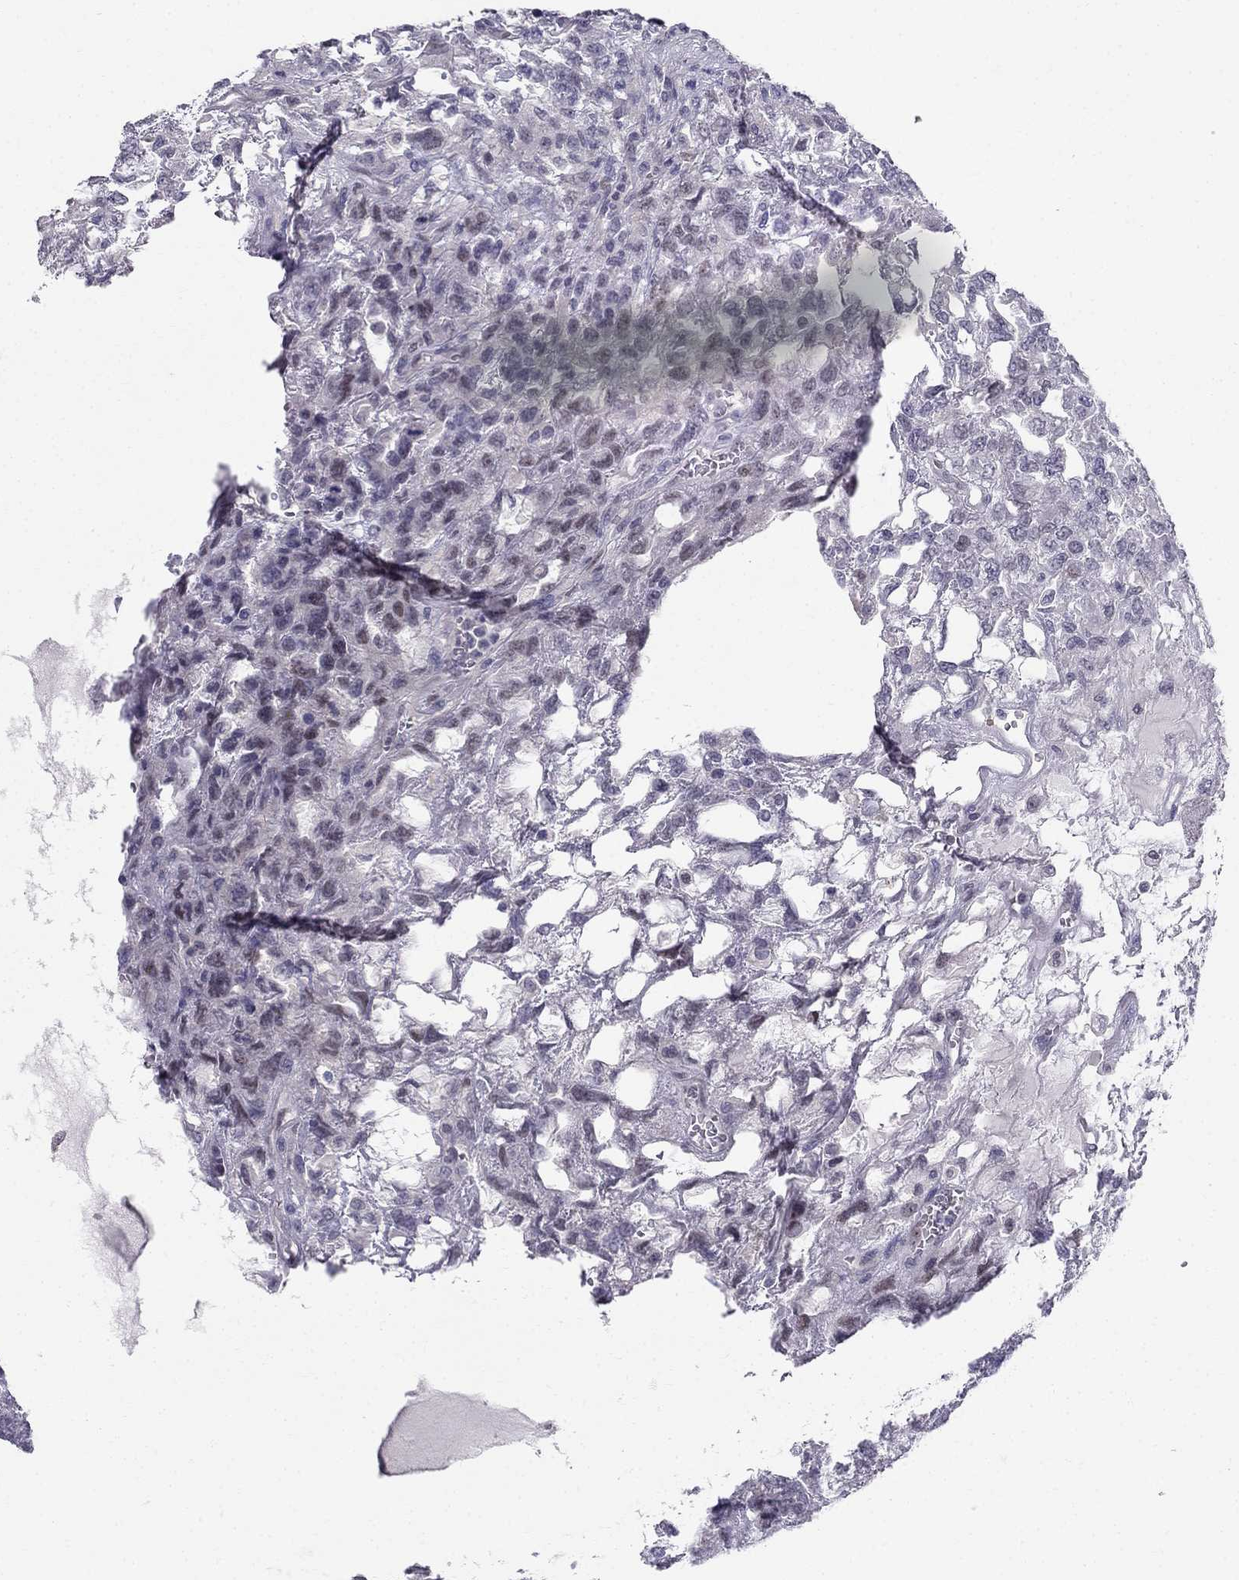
{"staining": {"intensity": "negative", "quantity": "none", "location": "none"}, "tissue": "testis cancer", "cell_type": "Tumor cells", "image_type": "cancer", "snomed": [{"axis": "morphology", "description": "Seminoma, NOS"}, {"axis": "topography", "description": "Testis"}], "caption": "Testis seminoma was stained to show a protein in brown. There is no significant expression in tumor cells. (Immunohistochemistry, brightfield microscopy, high magnification).", "gene": "BAG5", "patient": {"sex": "male", "age": 52}}